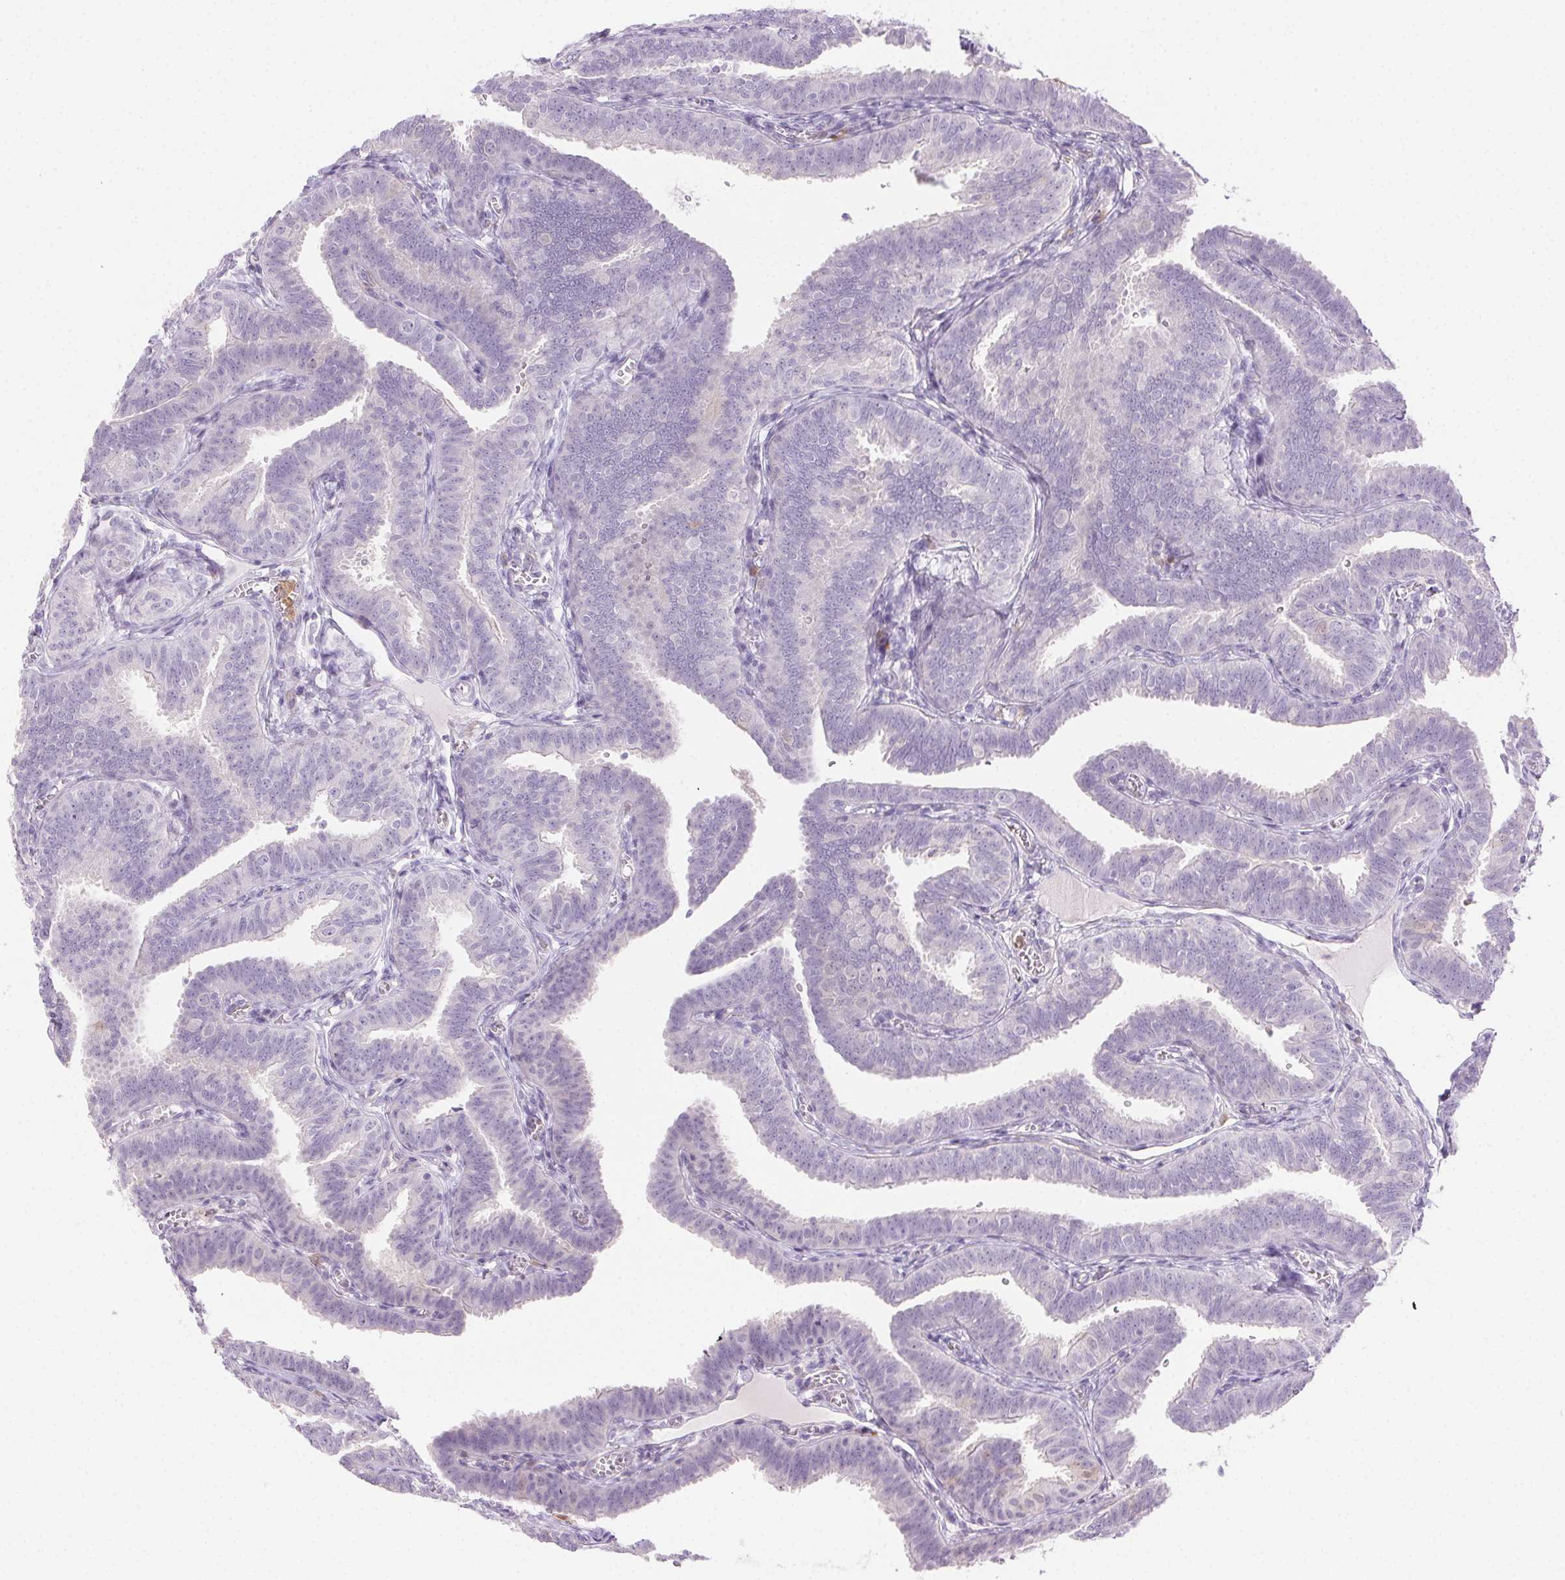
{"staining": {"intensity": "negative", "quantity": "none", "location": "none"}, "tissue": "fallopian tube", "cell_type": "Glandular cells", "image_type": "normal", "snomed": [{"axis": "morphology", "description": "Normal tissue, NOS"}, {"axis": "topography", "description": "Fallopian tube"}], "caption": "Glandular cells show no significant expression in unremarkable fallopian tube. (Immunohistochemistry, brightfield microscopy, high magnification).", "gene": "TMEM45A", "patient": {"sex": "female", "age": 25}}